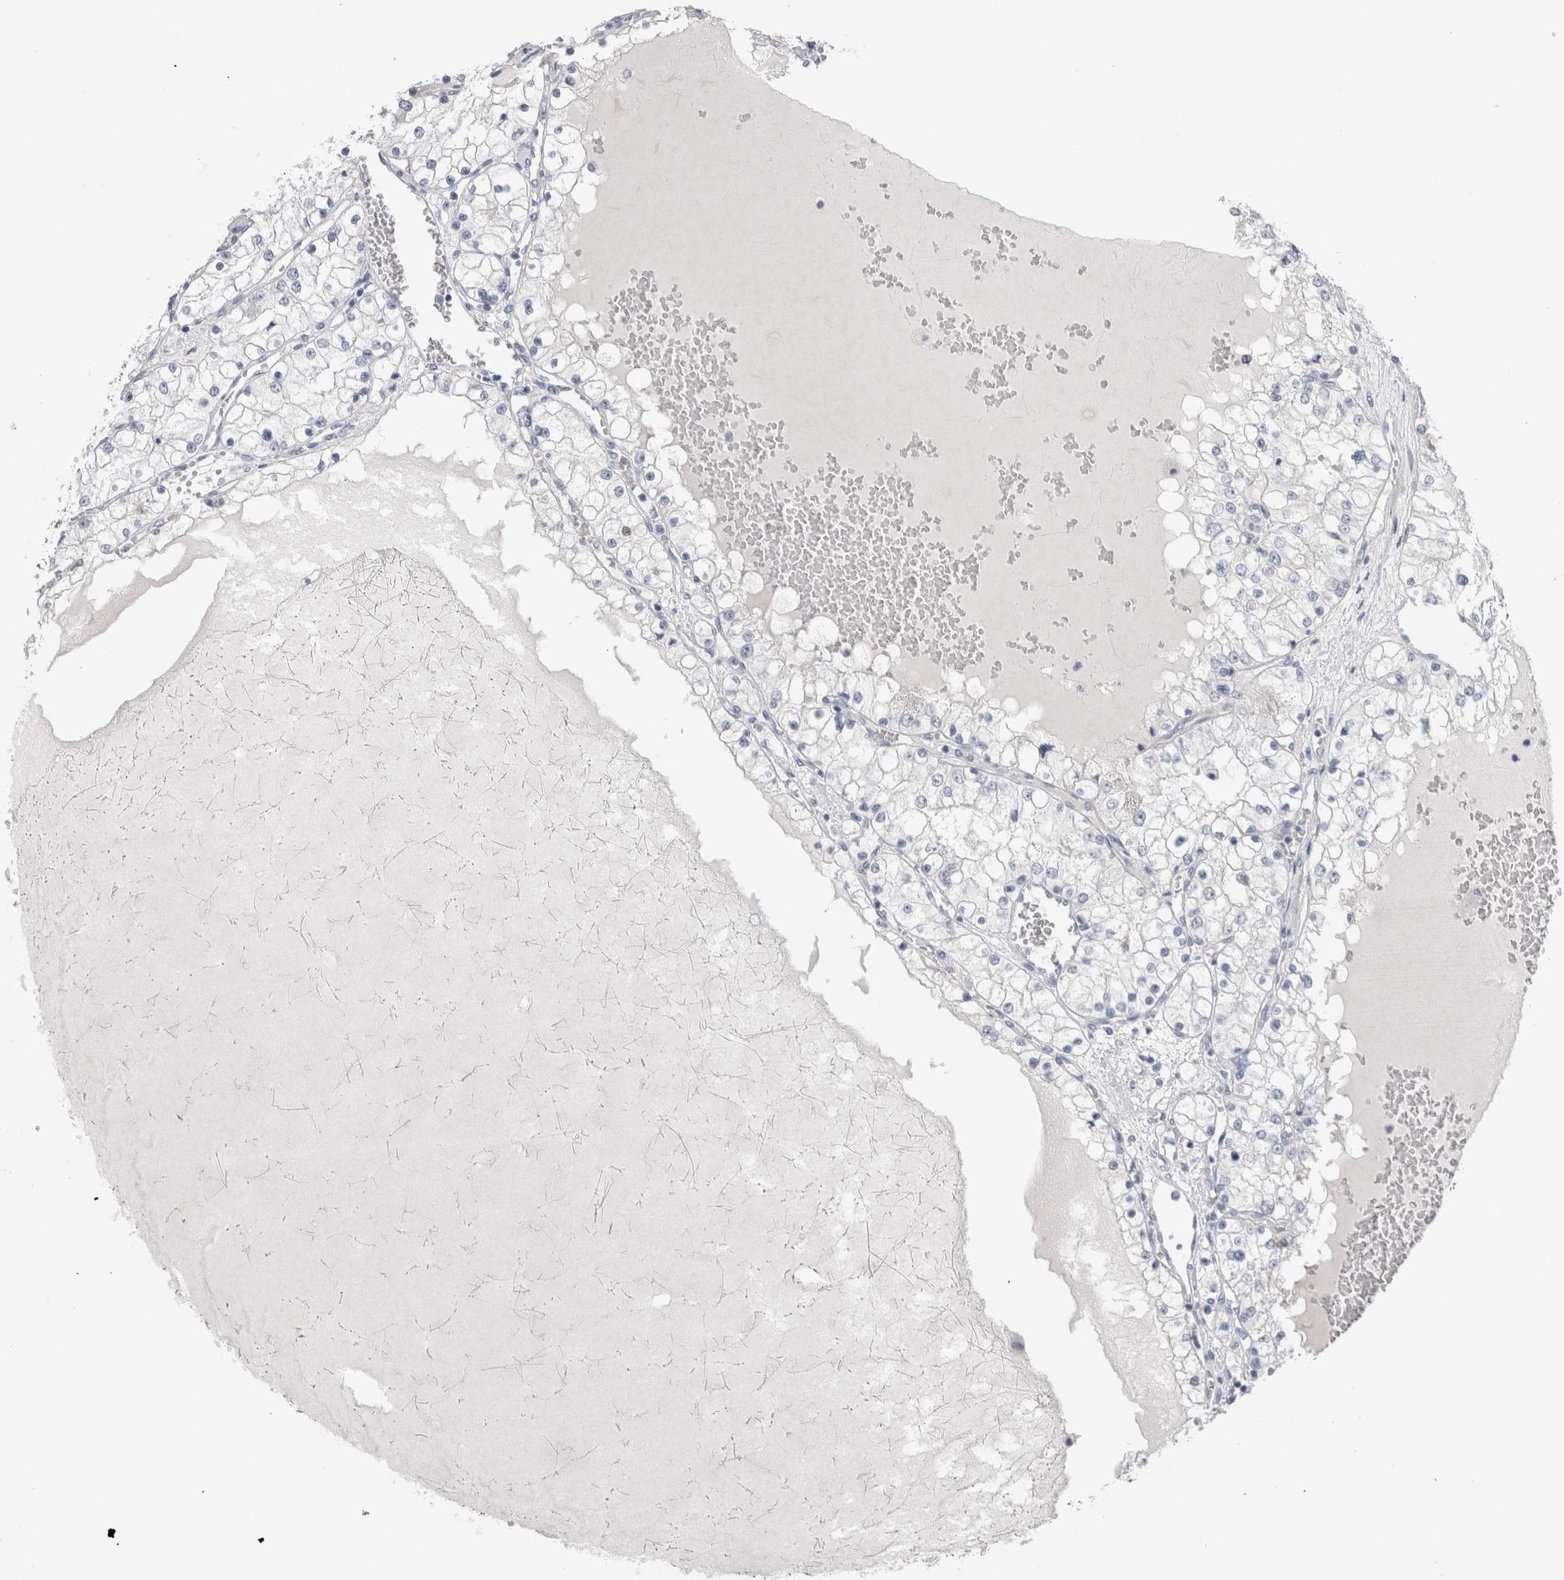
{"staining": {"intensity": "negative", "quantity": "none", "location": "none"}, "tissue": "renal cancer", "cell_type": "Tumor cells", "image_type": "cancer", "snomed": [{"axis": "morphology", "description": "Adenocarcinoma, NOS"}, {"axis": "topography", "description": "Kidney"}], "caption": "IHC histopathology image of neoplastic tissue: renal cancer (adenocarcinoma) stained with DAB demonstrates no significant protein expression in tumor cells.", "gene": "SUCNR1", "patient": {"sex": "male", "age": 68}}